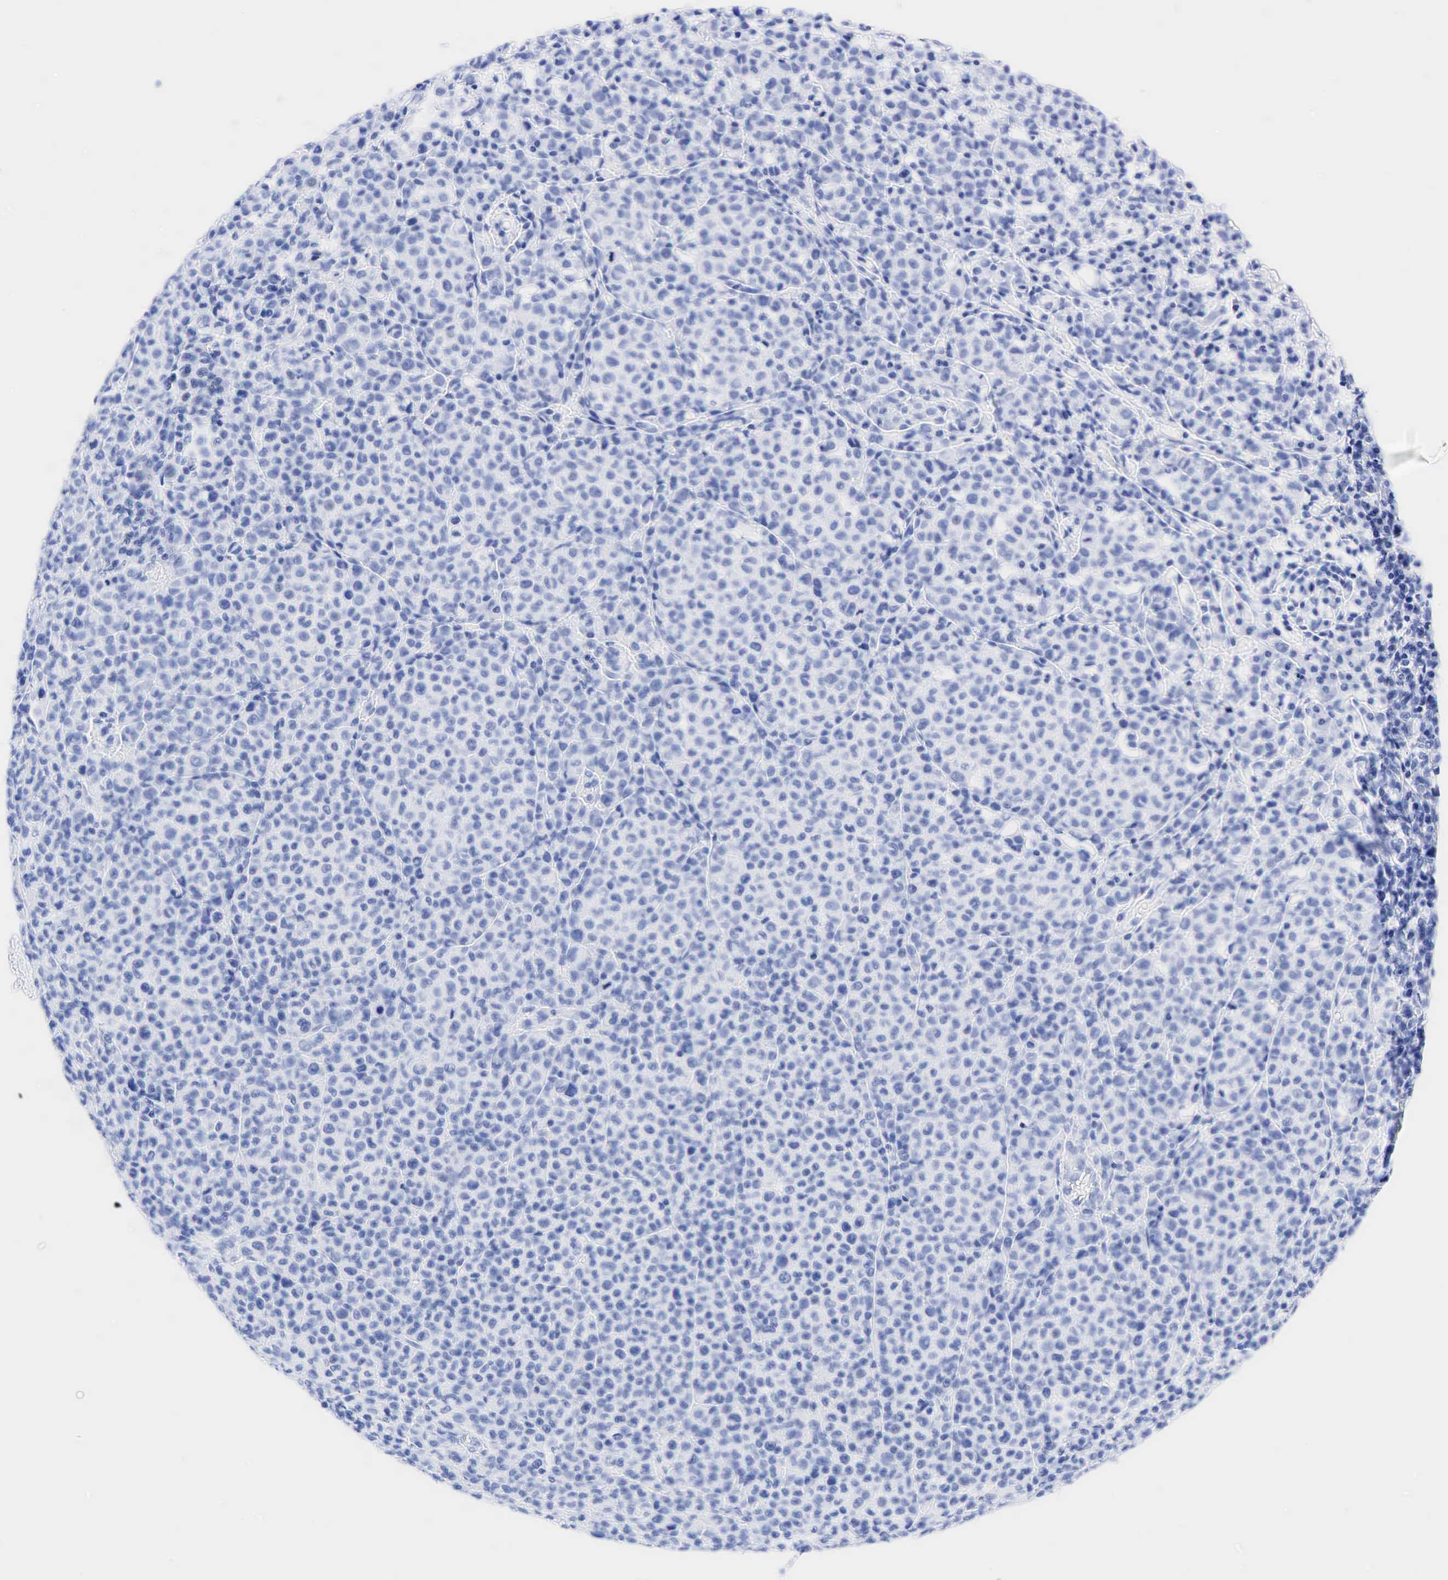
{"staining": {"intensity": "negative", "quantity": "none", "location": "none"}, "tissue": "melanoma", "cell_type": "Tumor cells", "image_type": "cancer", "snomed": [{"axis": "morphology", "description": "Malignant melanoma, Metastatic site"}, {"axis": "topography", "description": "Skin"}], "caption": "The photomicrograph reveals no significant positivity in tumor cells of malignant melanoma (metastatic site).", "gene": "CHGA", "patient": {"sex": "male", "age": 32}}